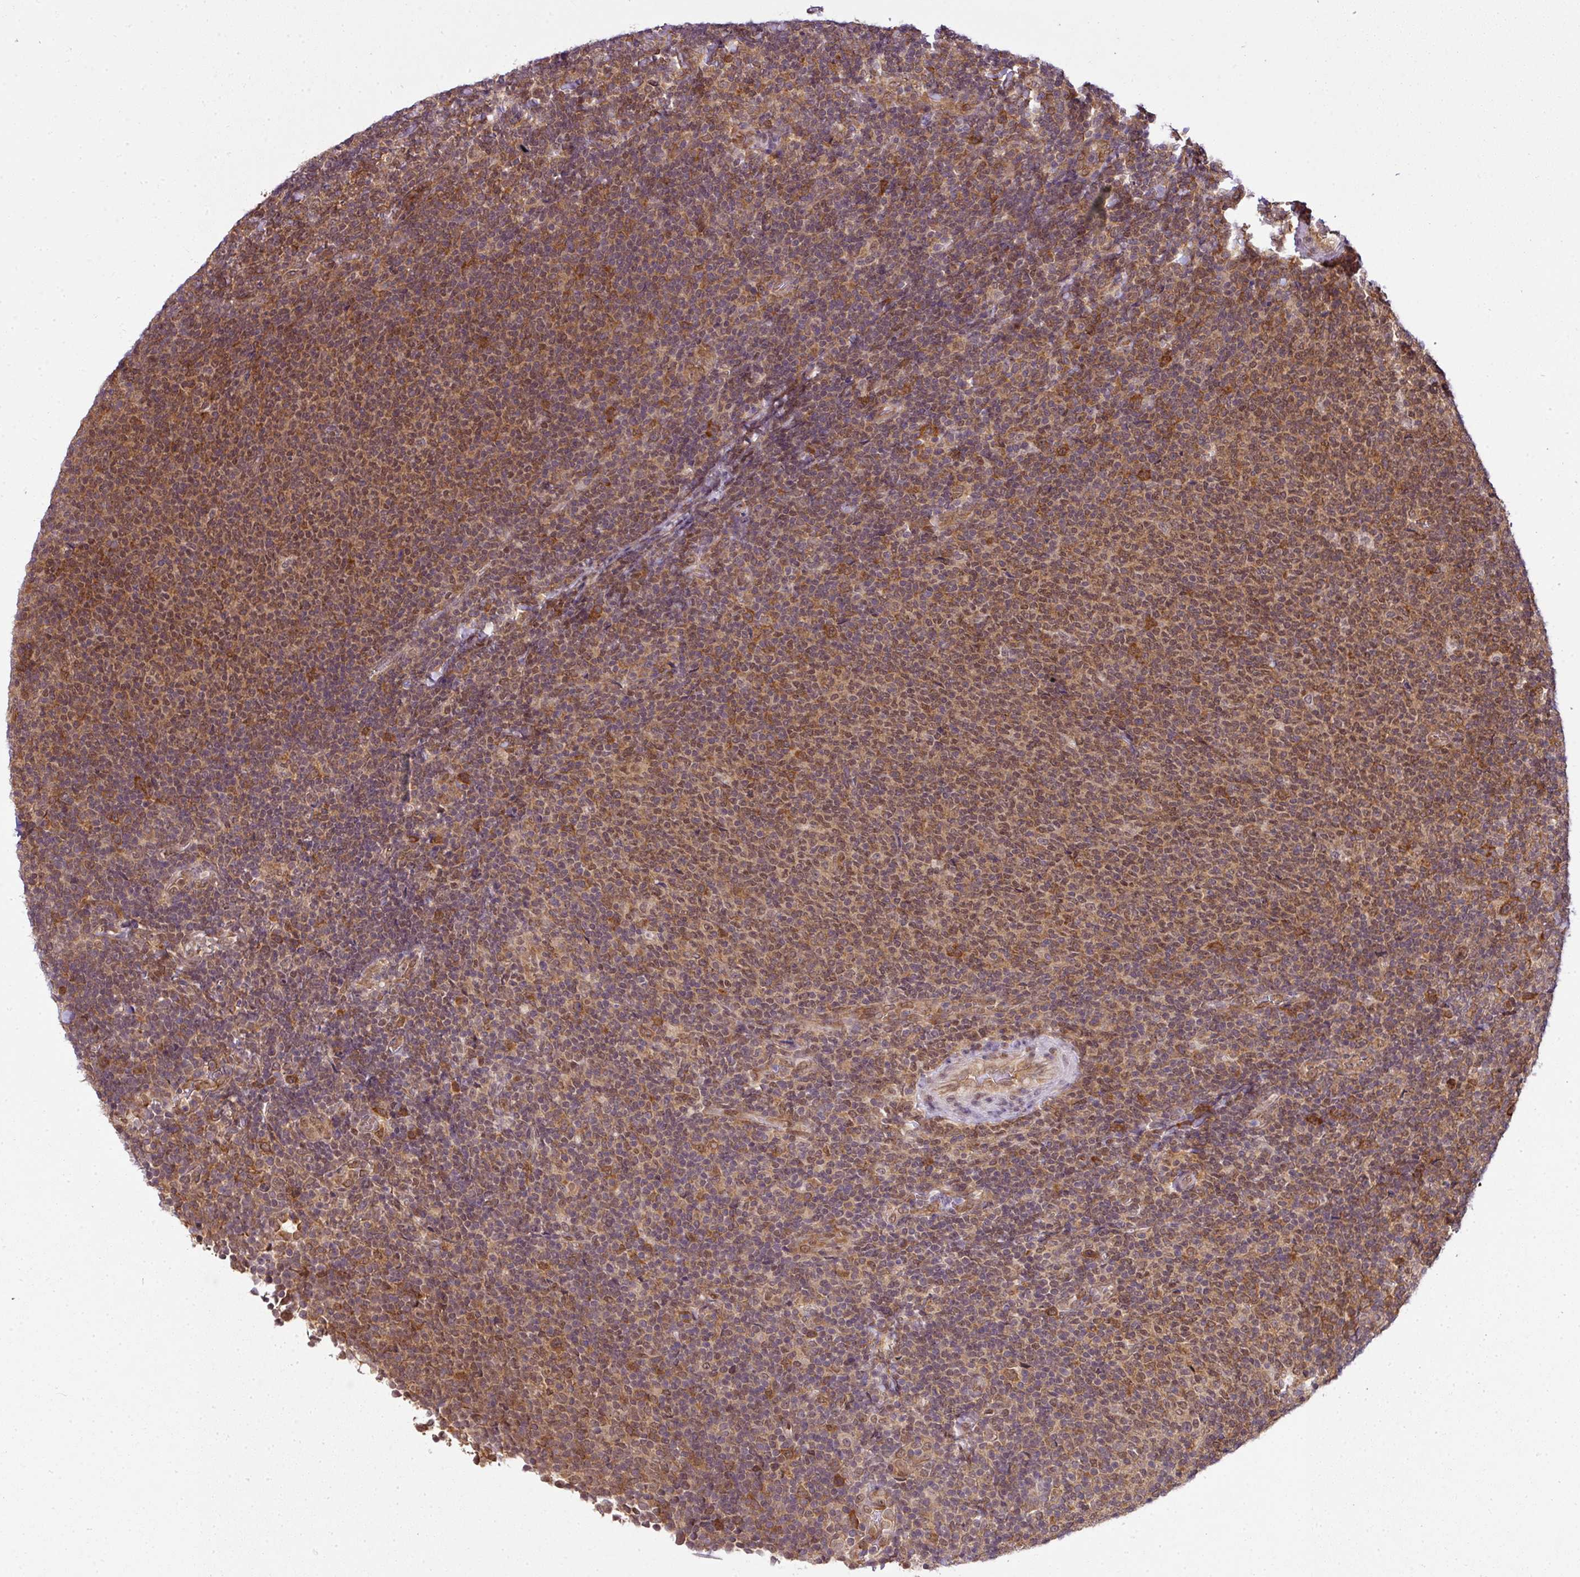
{"staining": {"intensity": "moderate", "quantity": ">75%", "location": "cytoplasmic/membranous,nuclear"}, "tissue": "lymphoma", "cell_type": "Tumor cells", "image_type": "cancer", "snomed": [{"axis": "morphology", "description": "Malignant lymphoma, non-Hodgkin's type, Low grade"}, {"axis": "topography", "description": "Lymph node"}], "caption": "Immunohistochemical staining of lymphoma demonstrates medium levels of moderate cytoplasmic/membranous and nuclear staining in approximately >75% of tumor cells.", "gene": "RBM4B", "patient": {"sex": "male", "age": 52}}